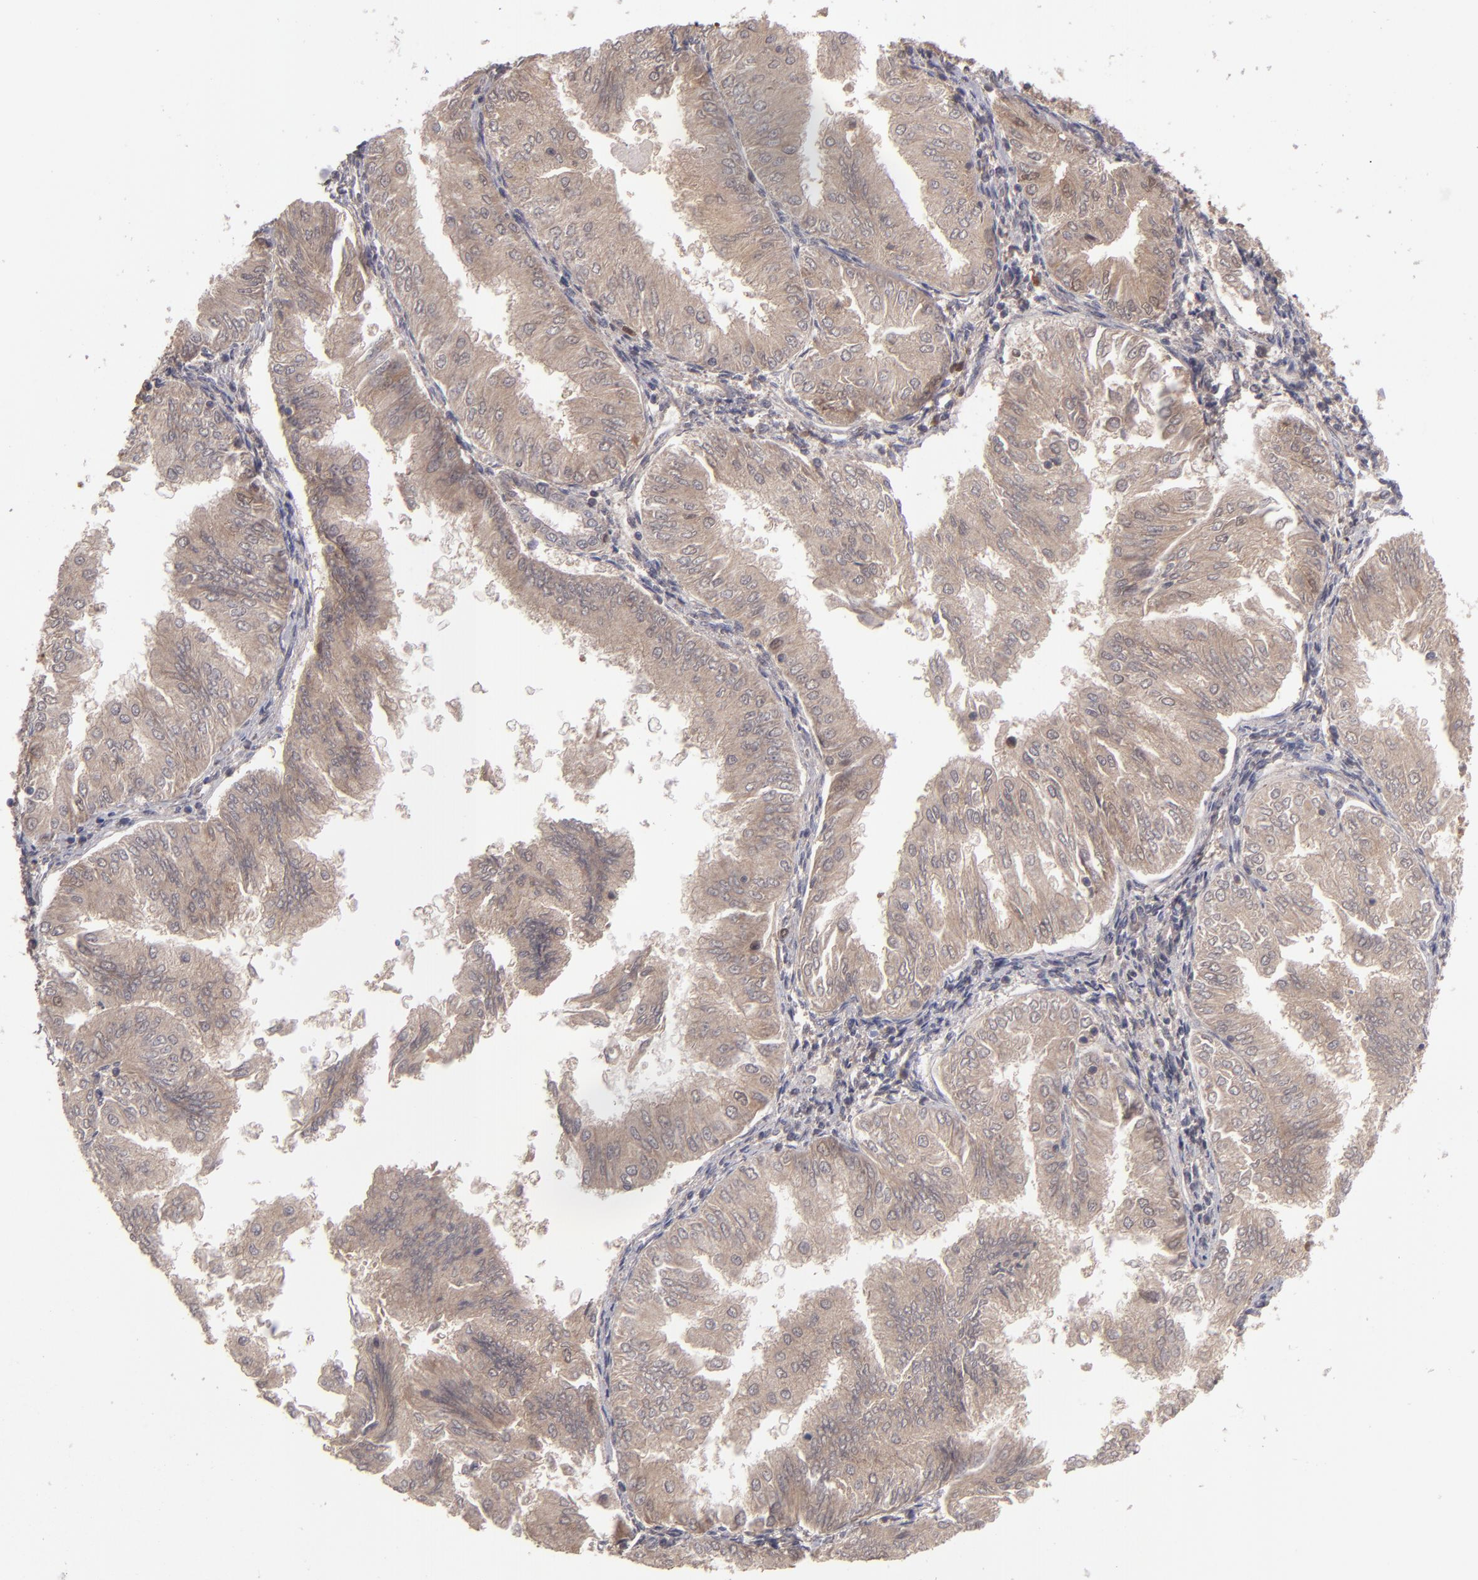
{"staining": {"intensity": "moderate", "quantity": ">75%", "location": "cytoplasmic/membranous"}, "tissue": "endometrial cancer", "cell_type": "Tumor cells", "image_type": "cancer", "snomed": [{"axis": "morphology", "description": "Adenocarcinoma, NOS"}, {"axis": "topography", "description": "Endometrium"}], "caption": "A brown stain highlights moderate cytoplasmic/membranous staining of a protein in human endometrial cancer (adenocarcinoma) tumor cells.", "gene": "TYMS", "patient": {"sex": "female", "age": 53}}